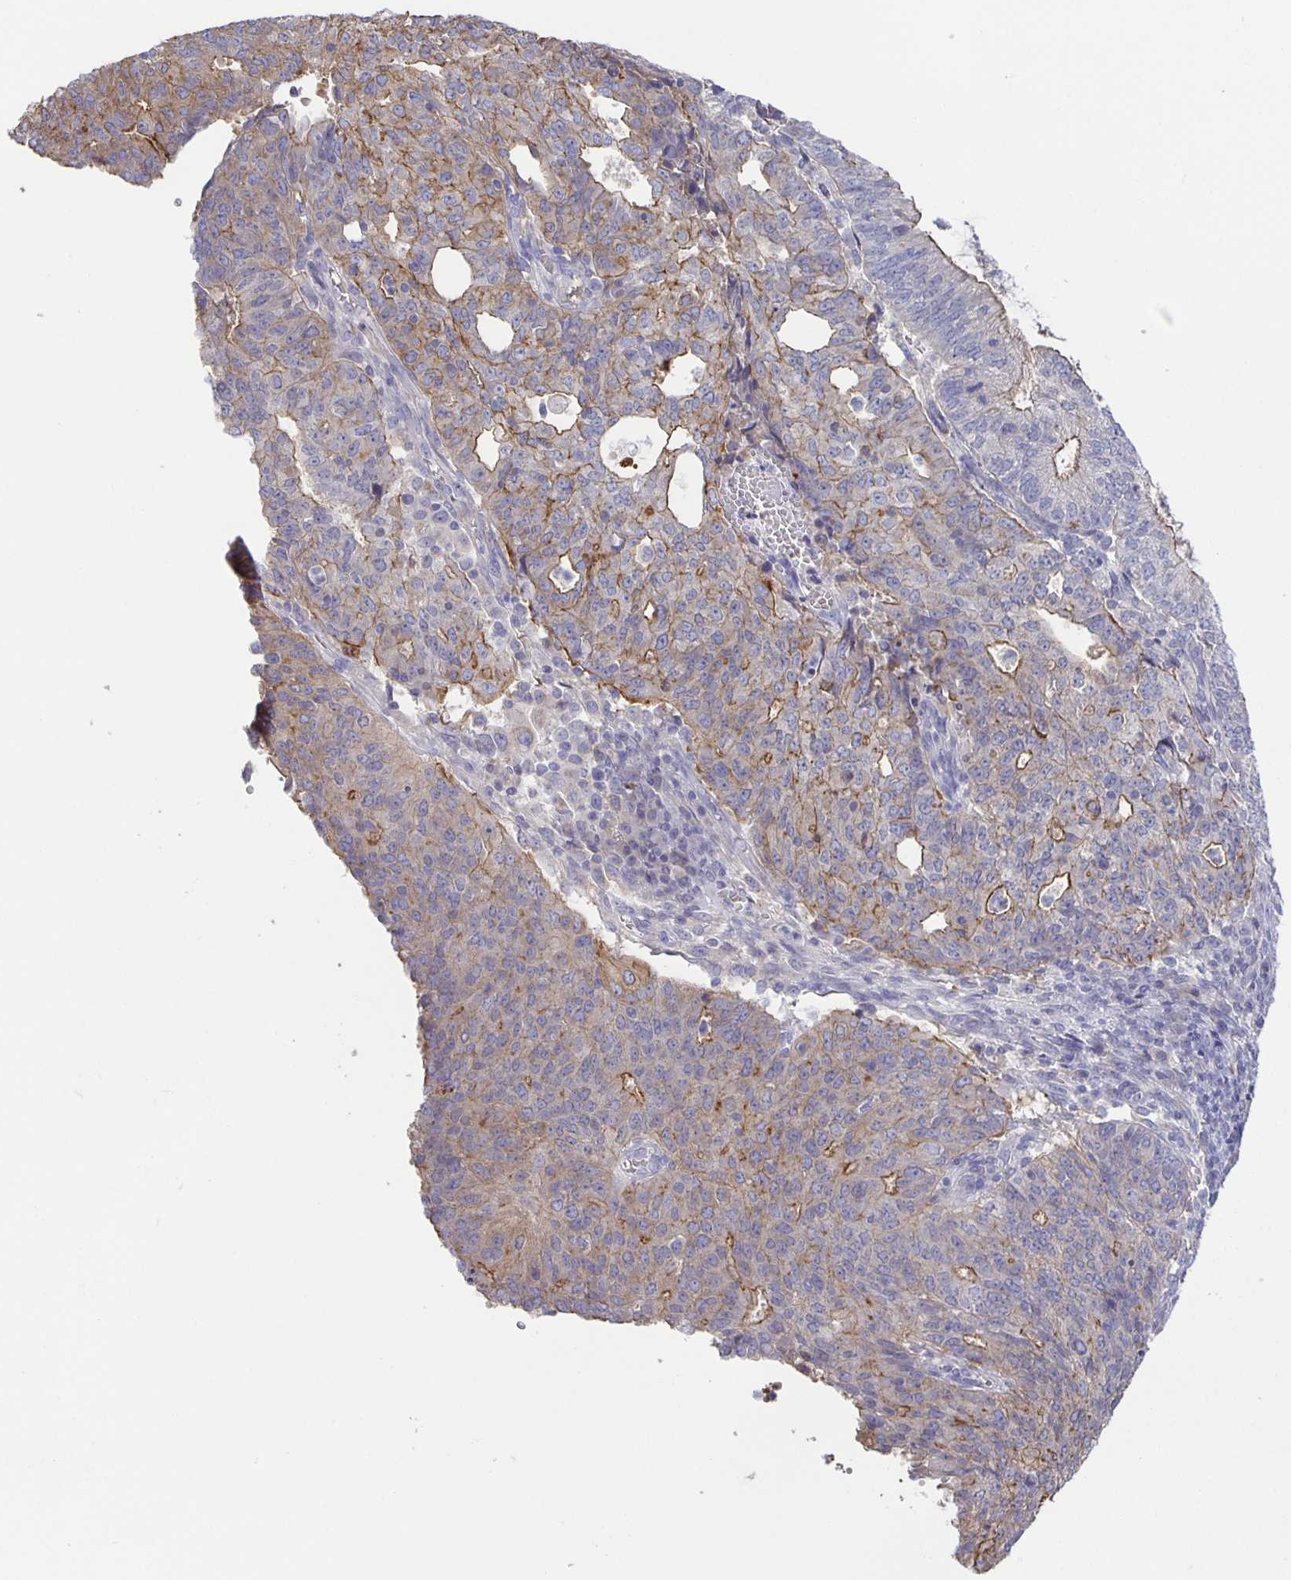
{"staining": {"intensity": "weak", "quantity": "25%-75%", "location": "cytoplasmic/membranous"}, "tissue": "endometrial cancer", "cell_type": "Tumor cells", "image_type": "cancer", "snomed": [{"axis": "morphology", "description": "Adenocarcinoma, NOS"}, {"axis": "topography", "description": "Endometrium"}], "caption": "Immunohistochemistry photomicrograph of neoplastic tissue: endometrial cancer stained using immunohistochemistry (IHC) shows low levels of weak protein expression localized specifically in the cytoplasmic/membranous of tumor cells, appearing as a cytoplasmic/membranous brown color.", "gene": "PTPN3", "patient": {"sex": "female", "age": 82}}